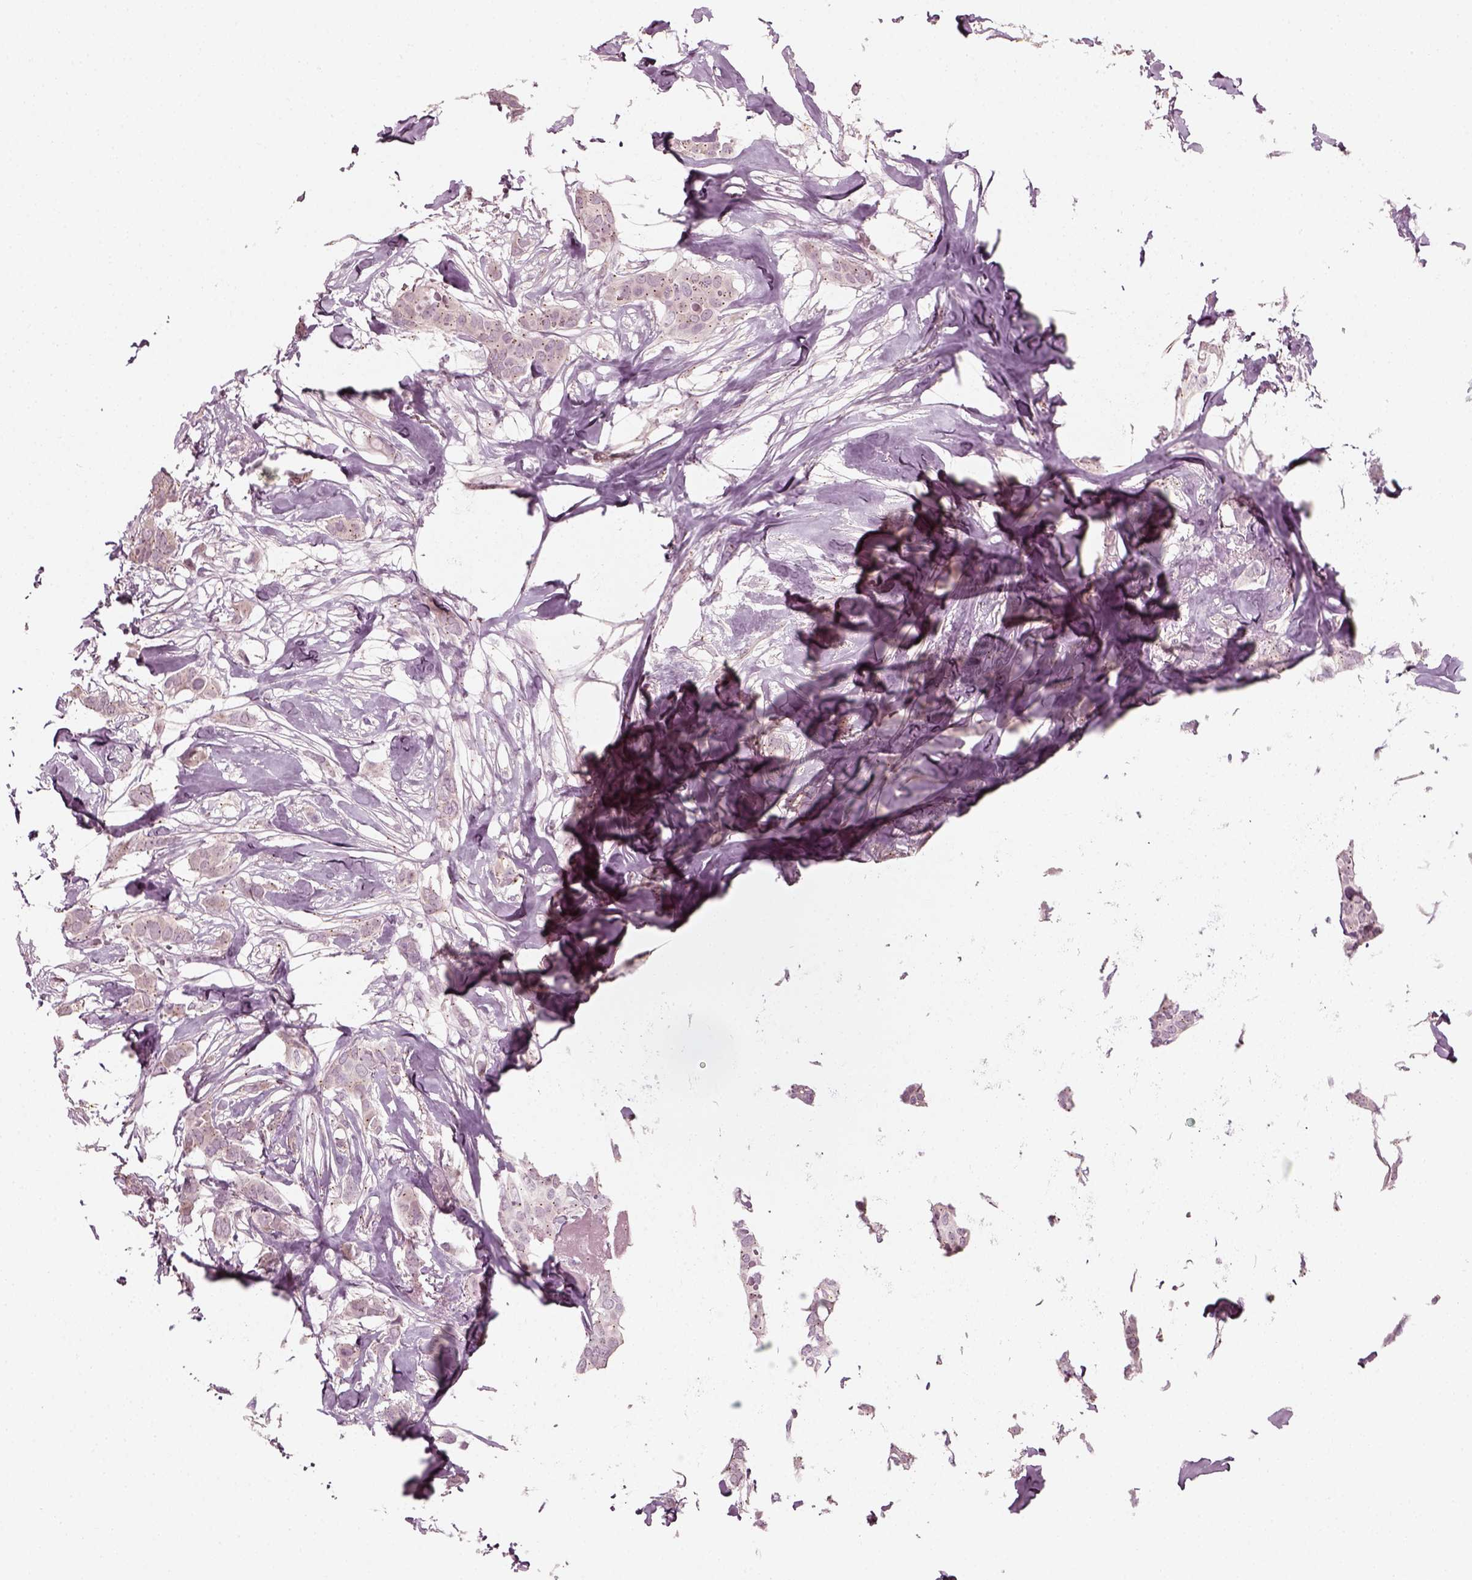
{"staining": {"intensity": "negative", "quantity": "none", "location": "none"}, "tissue": "breast cancer", "cell_type": "Tumor cells", "image_type": "cancer", "snomed": [{"axis": "morphology", "description": "Duct carcinoma"}, {"axis": "topography", "description": "Breast"}], "caption": "DAB (3,3'-diaminobenzidine) immunohistochemical staining of human breast cancer shows no significant expression in tumor cells. (Immunohistochemistry (ihc), brightfield microscopy, high magnification).", "gene": "MLIP", "patient": {"sex": "female", "age": 62}}